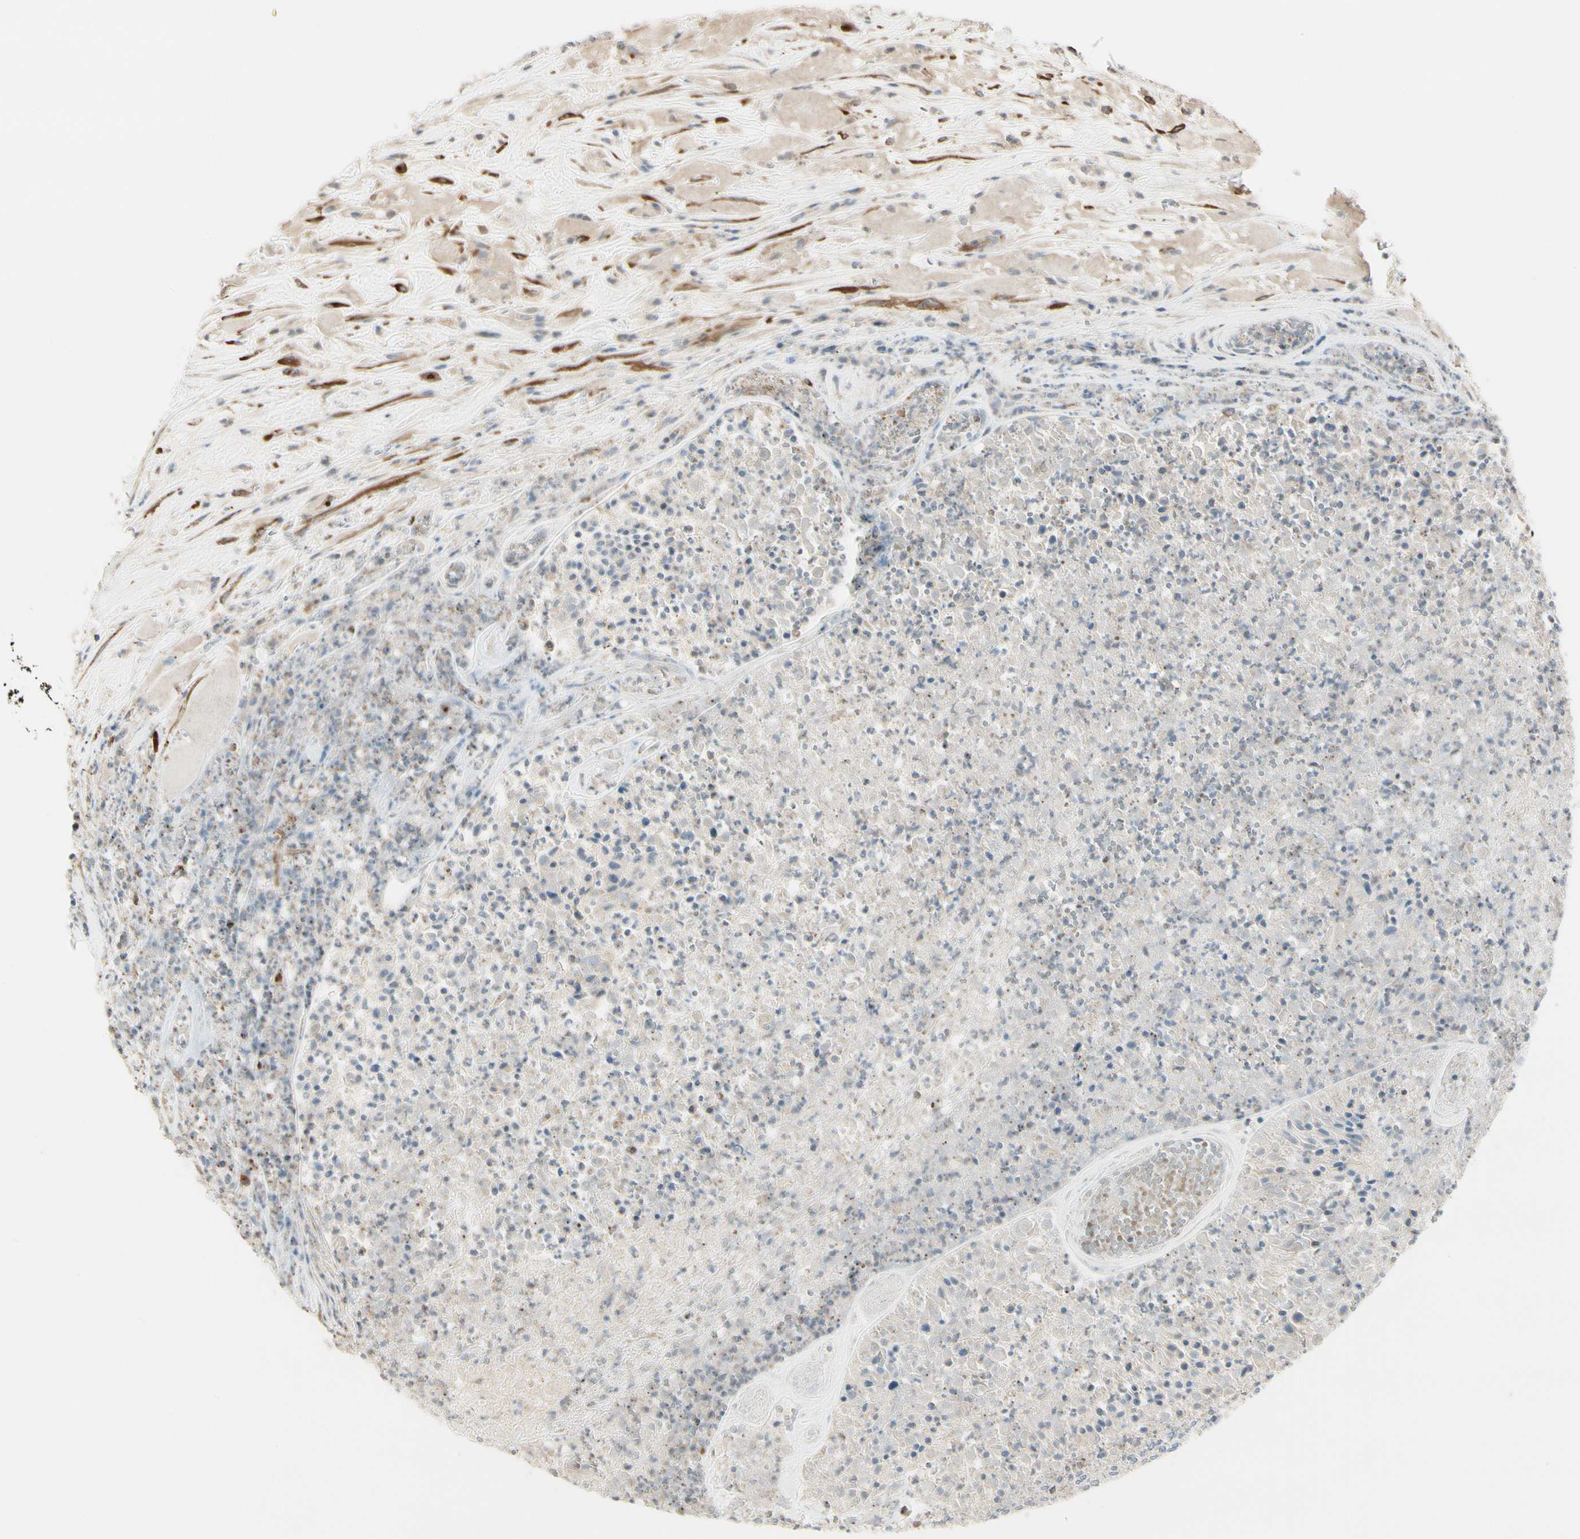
{"staining": {"intensity": "weak", "quantity": ">75%", "location": "cytoplasmic/membranous"}, "tissue": "urothelial cancer", "cell_type": "Tumor cells", "image_type": "cancer", "snomed": [{"axis": "morphology", "description": "Urothelial carcinoma, High grade"}, {"axis": "topography", "description": "Urinary bladder"}], "caption": "Urothelial cancer stained for a protein (brown) shows weak cytoplasmic/membranous positive expression in approximately >75% of tumor cells.", "gene": "NUCB2", "patient": {"sex": "male", "age": 66}}